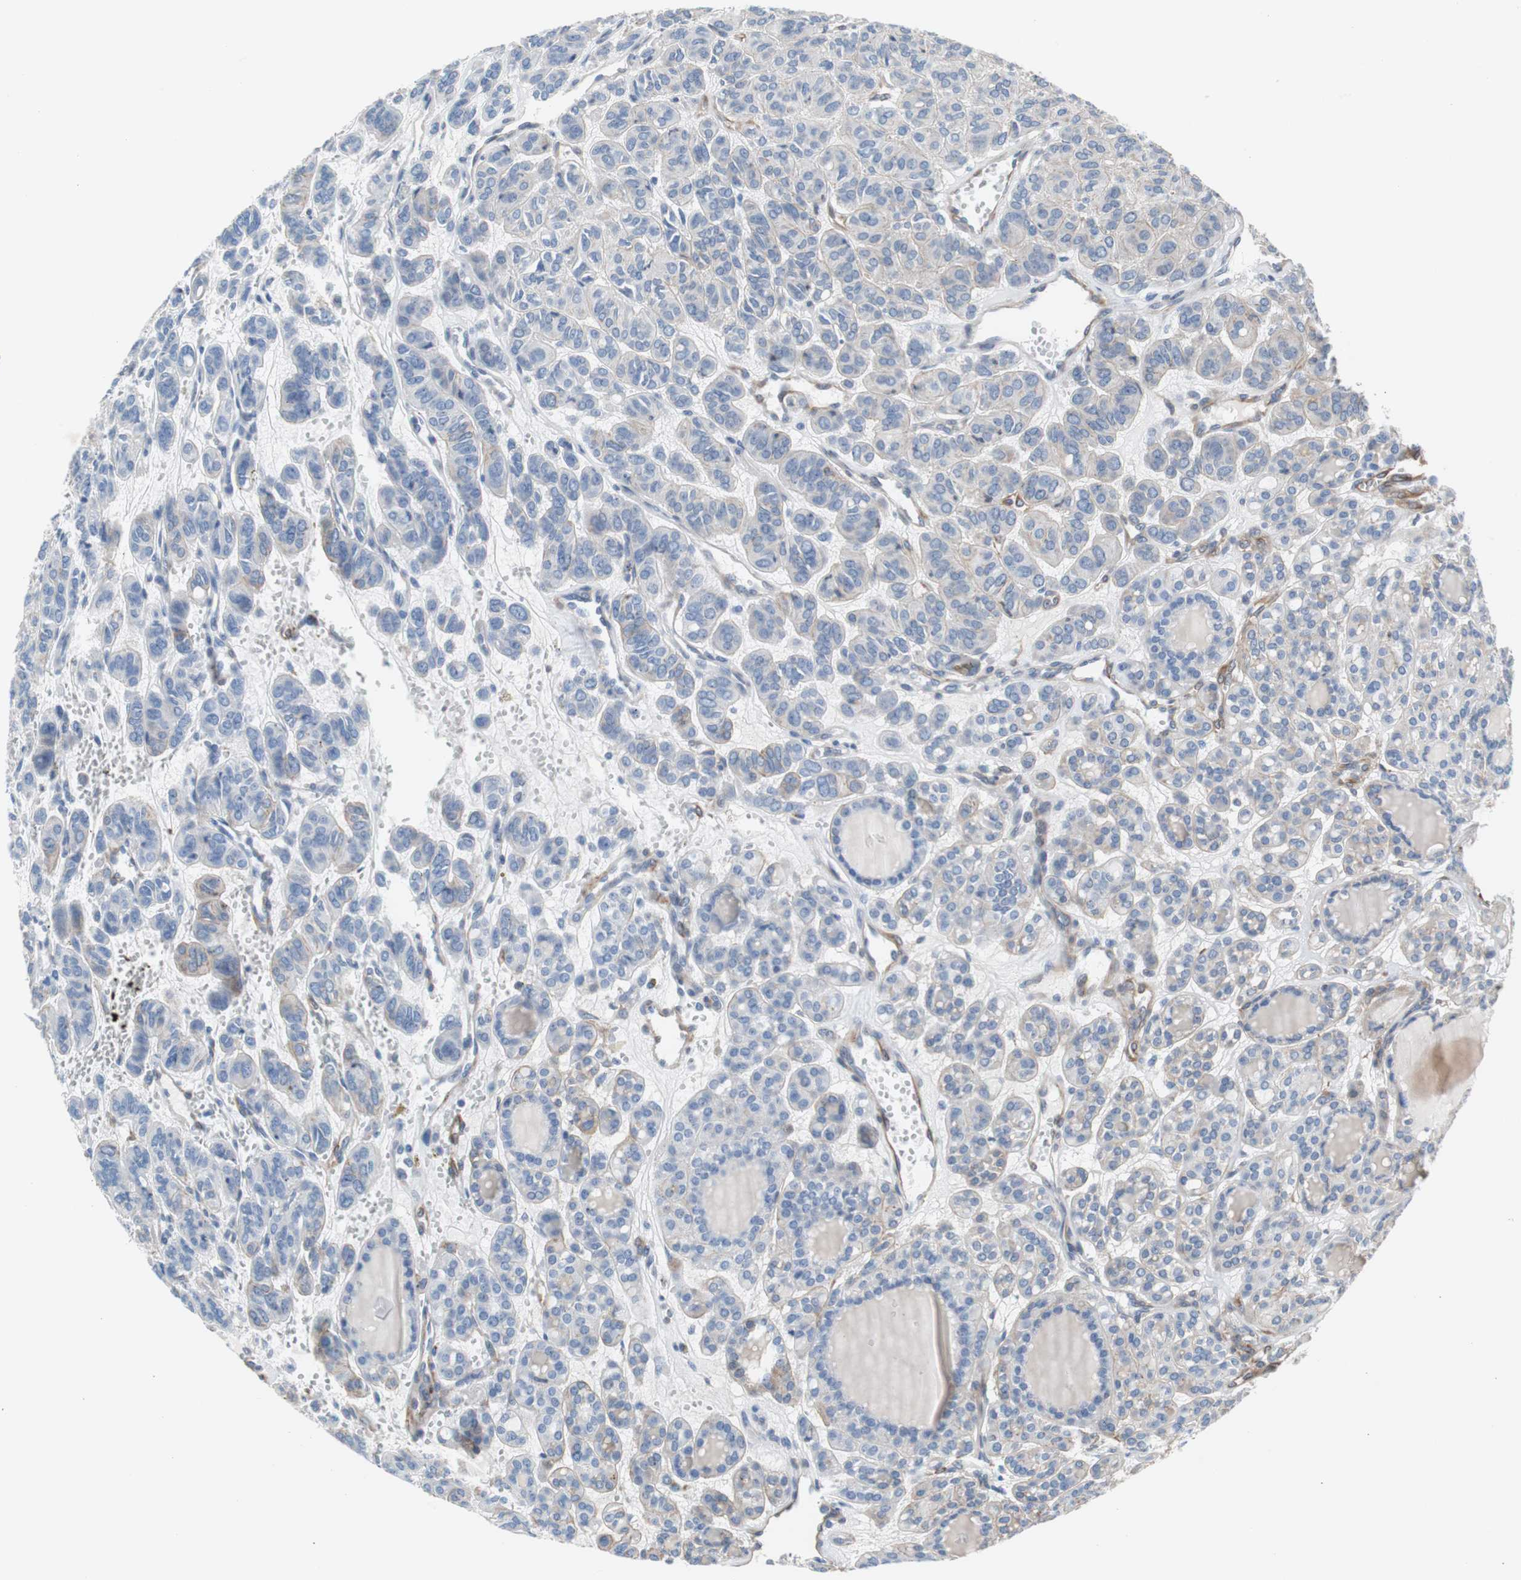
{"staining": {"intensity": "negative", "quantity": "none", "location": "none"}, "tissue": "thyroid cancer", "cell_type": "Tumor cells", "image_type": "cancer", "snomed": [{"axis": "morphology", "description": "Follicular adenoma carcinoma, NOS"}, {"axis": "topography", "description": "Thyroid gland"}], "caption": "Tumor cells show no significant staining in follicular adenoma carcinoma (thyroid).", "gene": "KIF3B", "patient": {"sex": "female", "age": 71}}